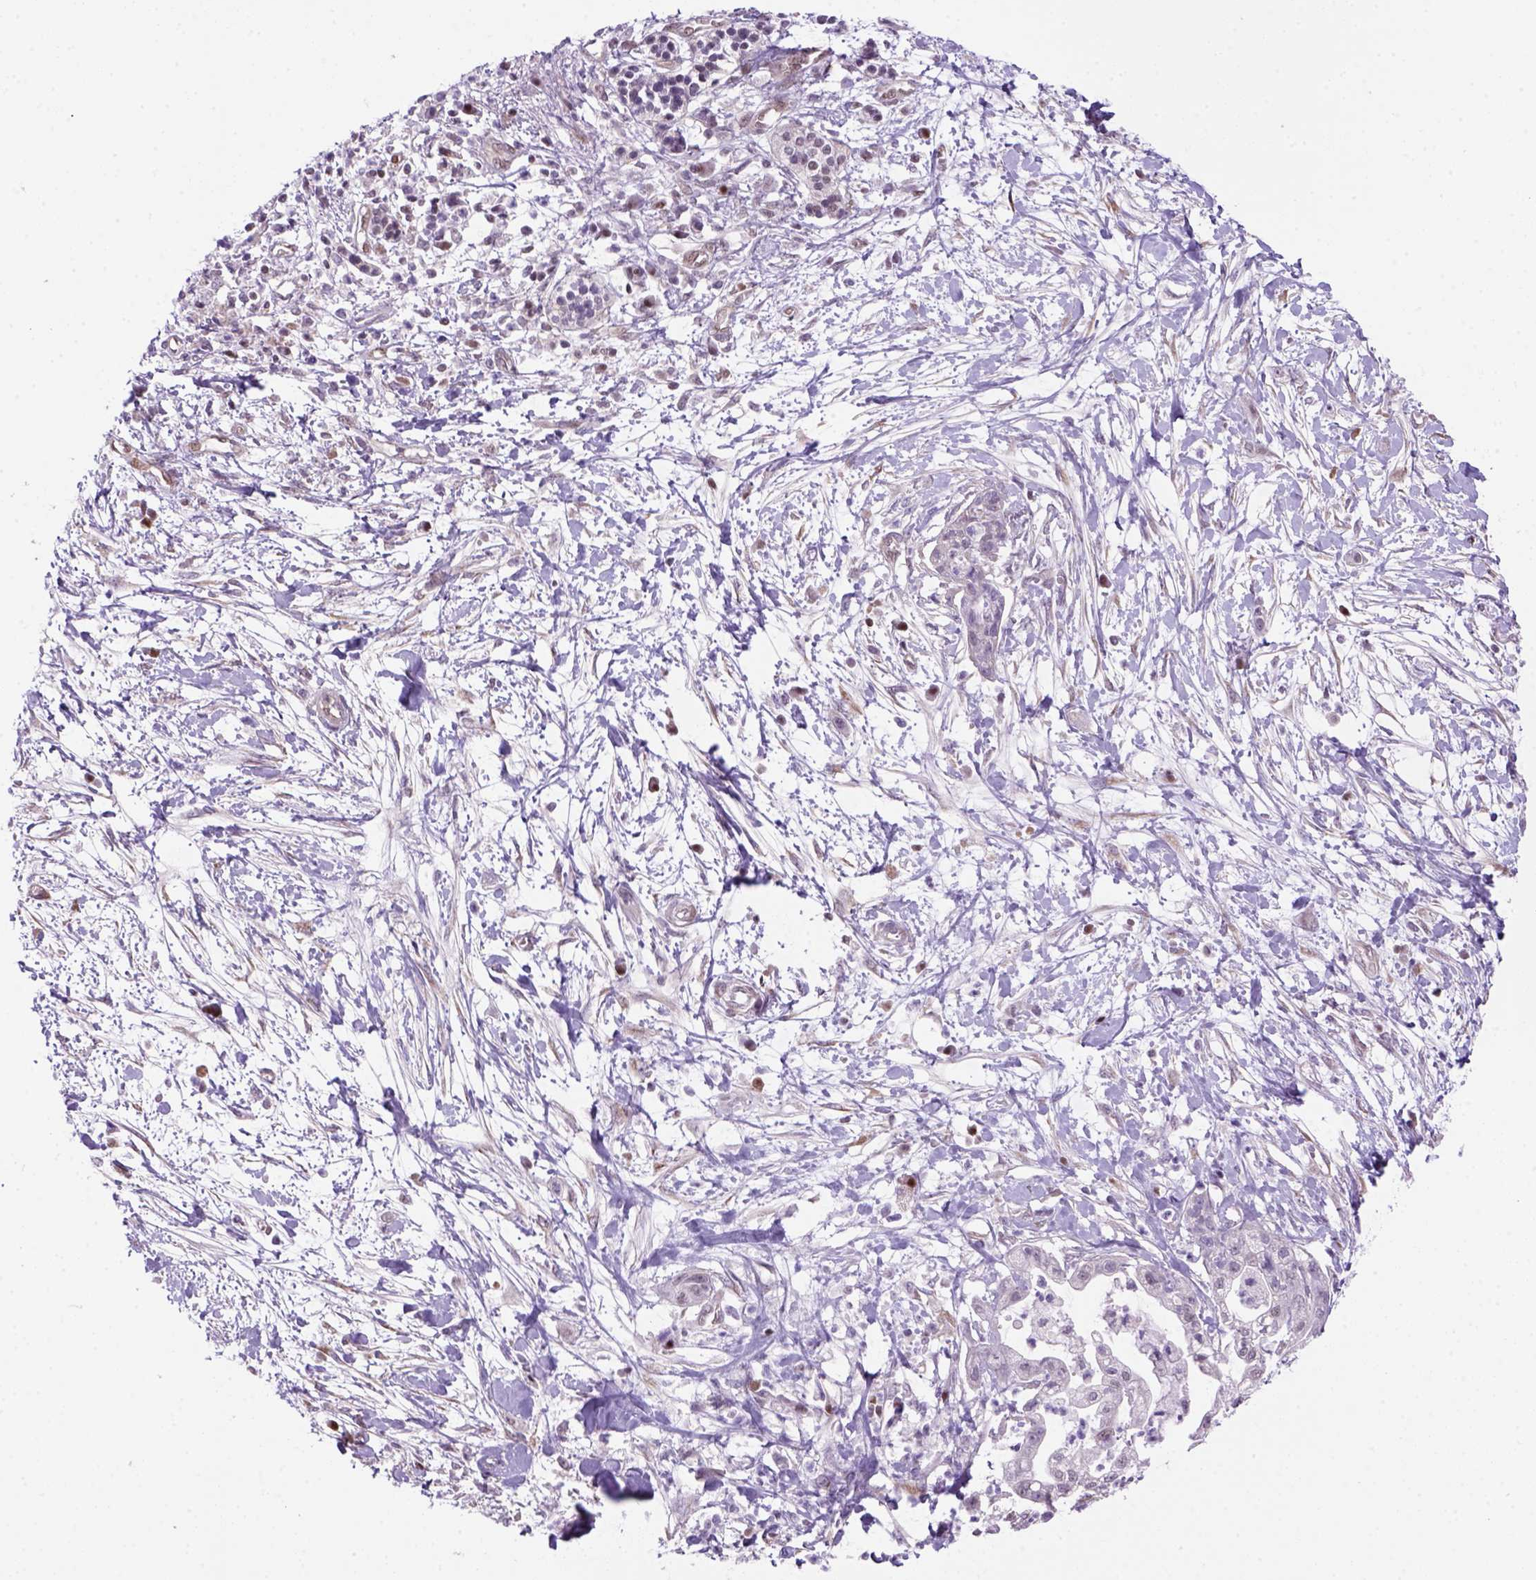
{"staining": {"intensity": "negative", "quantity": "none", "location": "none"}, "tissue": "pancreatic cancer", "cell_type": "Tumor cells", "image_type": "cancer", "snomed": [{"axis": "morphology", "description": "Normal tissue, NOS"}, {"axis": "morphology", "description": "Adenocarcinoma, NOS"}, {"axis": "topography", "description": "Lymph node"}, {"axis": "topography", "description": "Pancreas"}], "caption": "Photomicrograph shows no protein staining in tumor cells of pancreatic adenocarcinoma tissue.", "gene": "MGMT", "patient": {"sex": "female", "age": 58}}